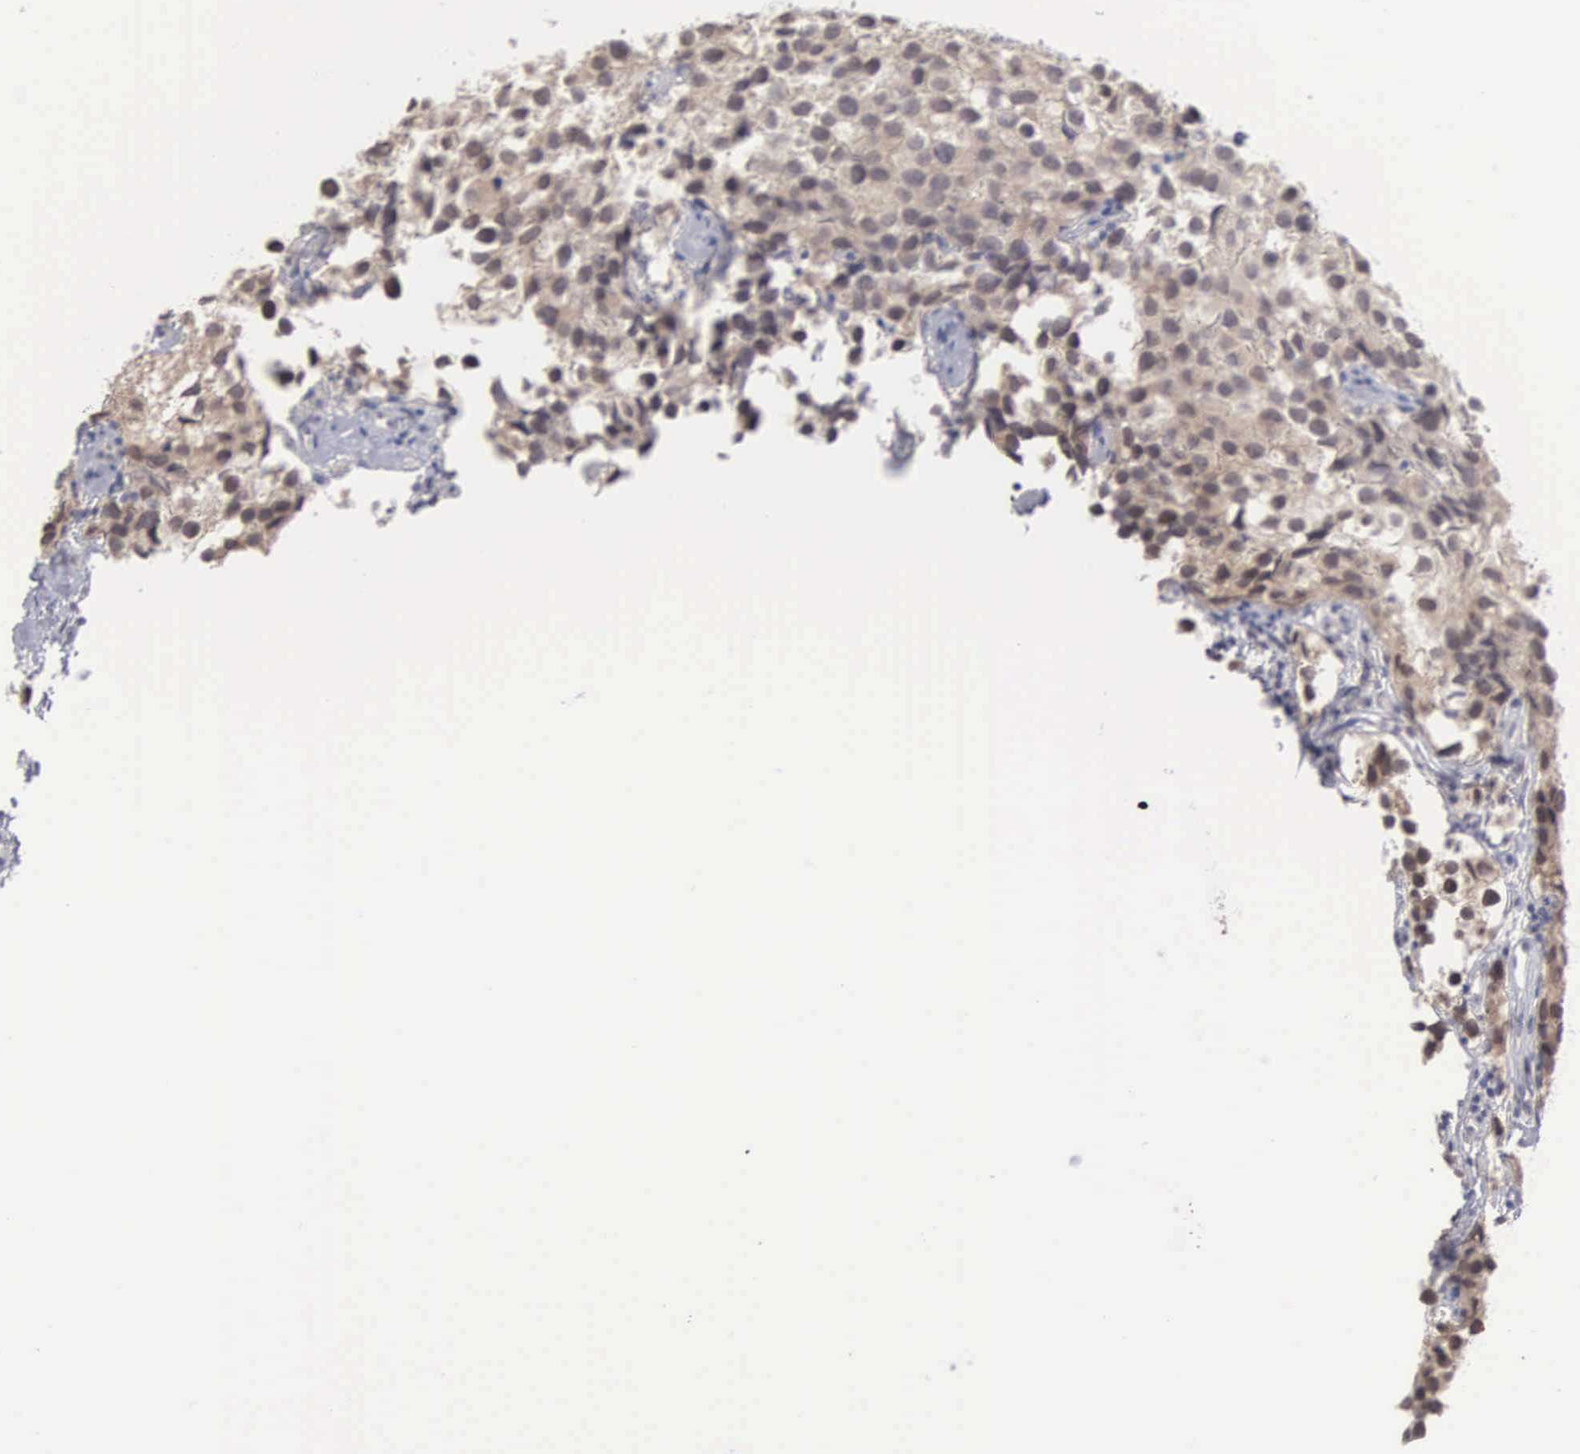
{"staining": {"intensity": "weak", "quantity": ">75%", "location": "cytoplasmic/membranous"}, "tissue": "testis cancer", "cell_type": "Tumor cells", "image_type": "cancer", "snomed": [{"axis": "morphology", "description": "Seminoma, NOS"}, {"axis": "topography", "description": "Testis"}], "caption": "Testis cancer (seminoma) stained with a protein marker demonstrates weak staining in tumor cells.", "gene": "KDM6A", "patient": {"sex": "male", "age": 39}}